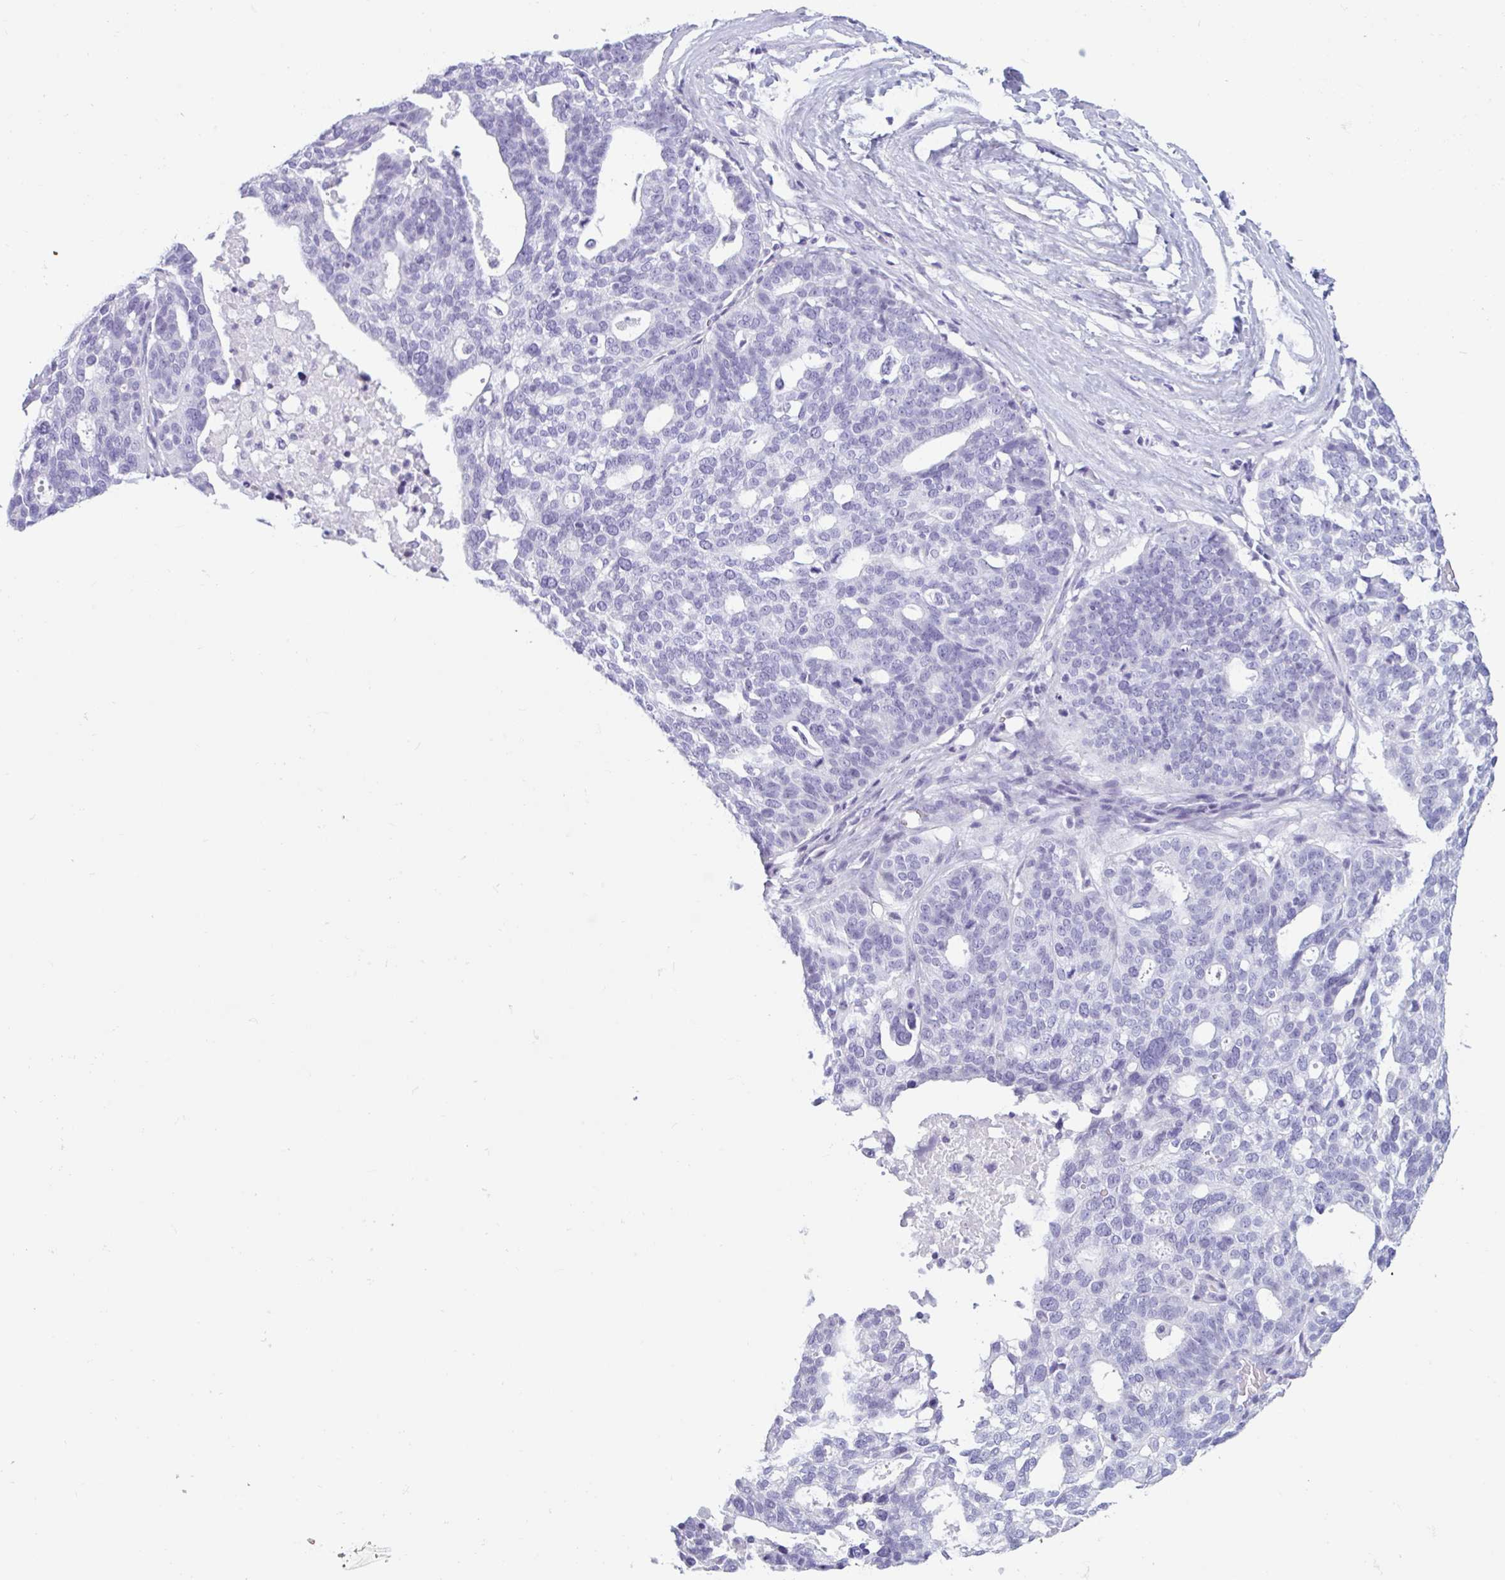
{"staining": {"intensity": "negative", "quantity": "none", "location": "none"}, "tissue": "ovarian cancer", "cell_type": "Tumor cells", "image_type": "cancer", "snomed": [{"axis": "morphology", "description": "Cystadenocarcinoma, serous, NOS"}, {"axis": "topography", "description": "Ovary"}], "caption": "IHC image of neoplastic tissue: human ovarian cancer stained with DAB displays no significant protein positivity in tumor cells.", "gene": "CTSE", "patient": {"sex": "female", "age": 59}}